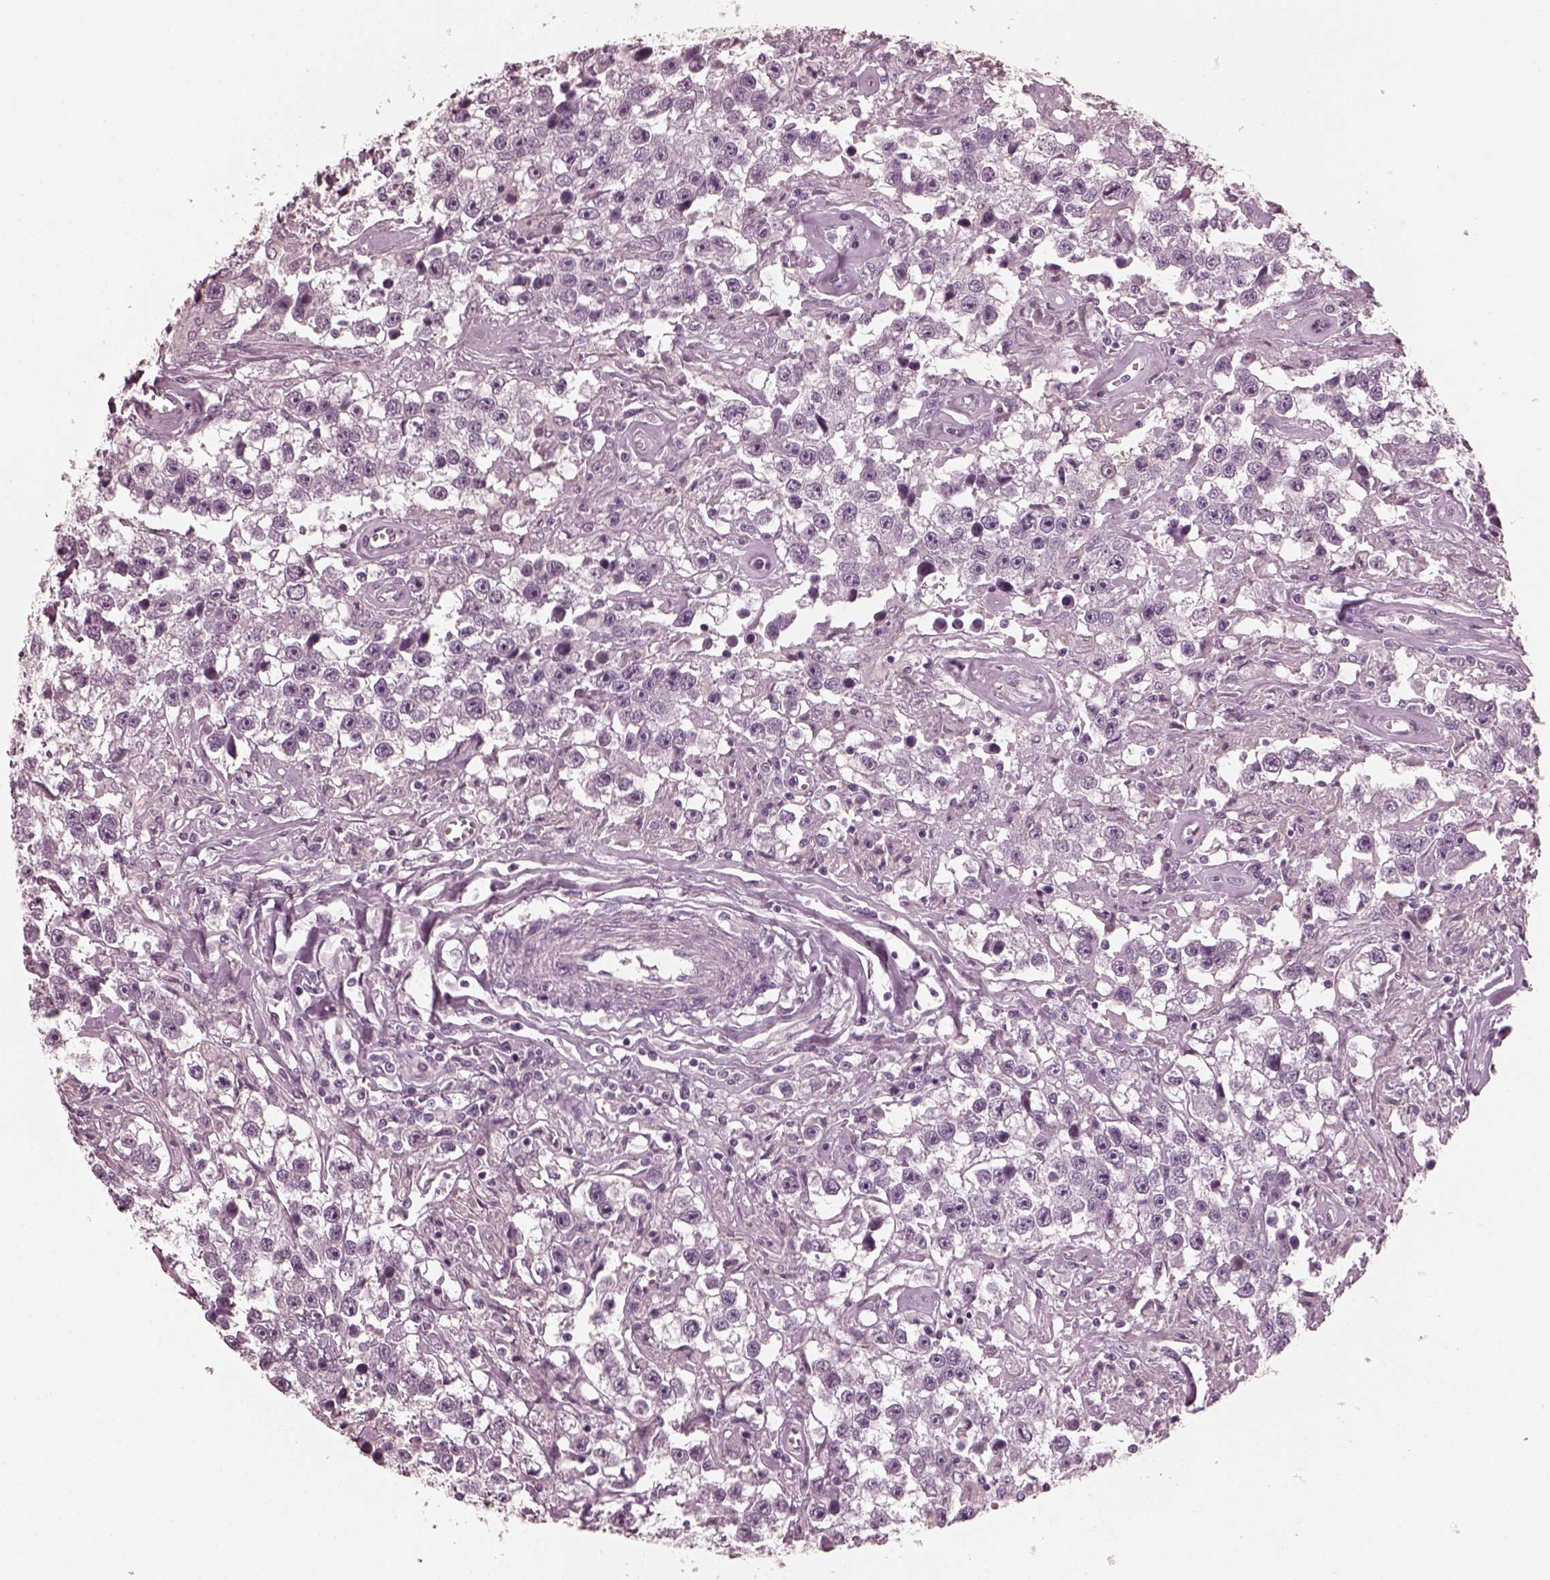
{"staining": {"intensity": "negative", "quantity": "none", "location": "none"}, "tissue": "testis cancer", "cell_type": "Tumor cells", "image_type": "cancer", "snomed": [{"axis": "morphology", "description": "Seminoma, NOS"}, {"axis": "topography", "description": "Testis"}], "caption": "Protein analysis of seminoma (testis) exhibits no significant expression in tumor cells.", "gene": "CGA", "patient": {"sex": "male", "age": 43}}